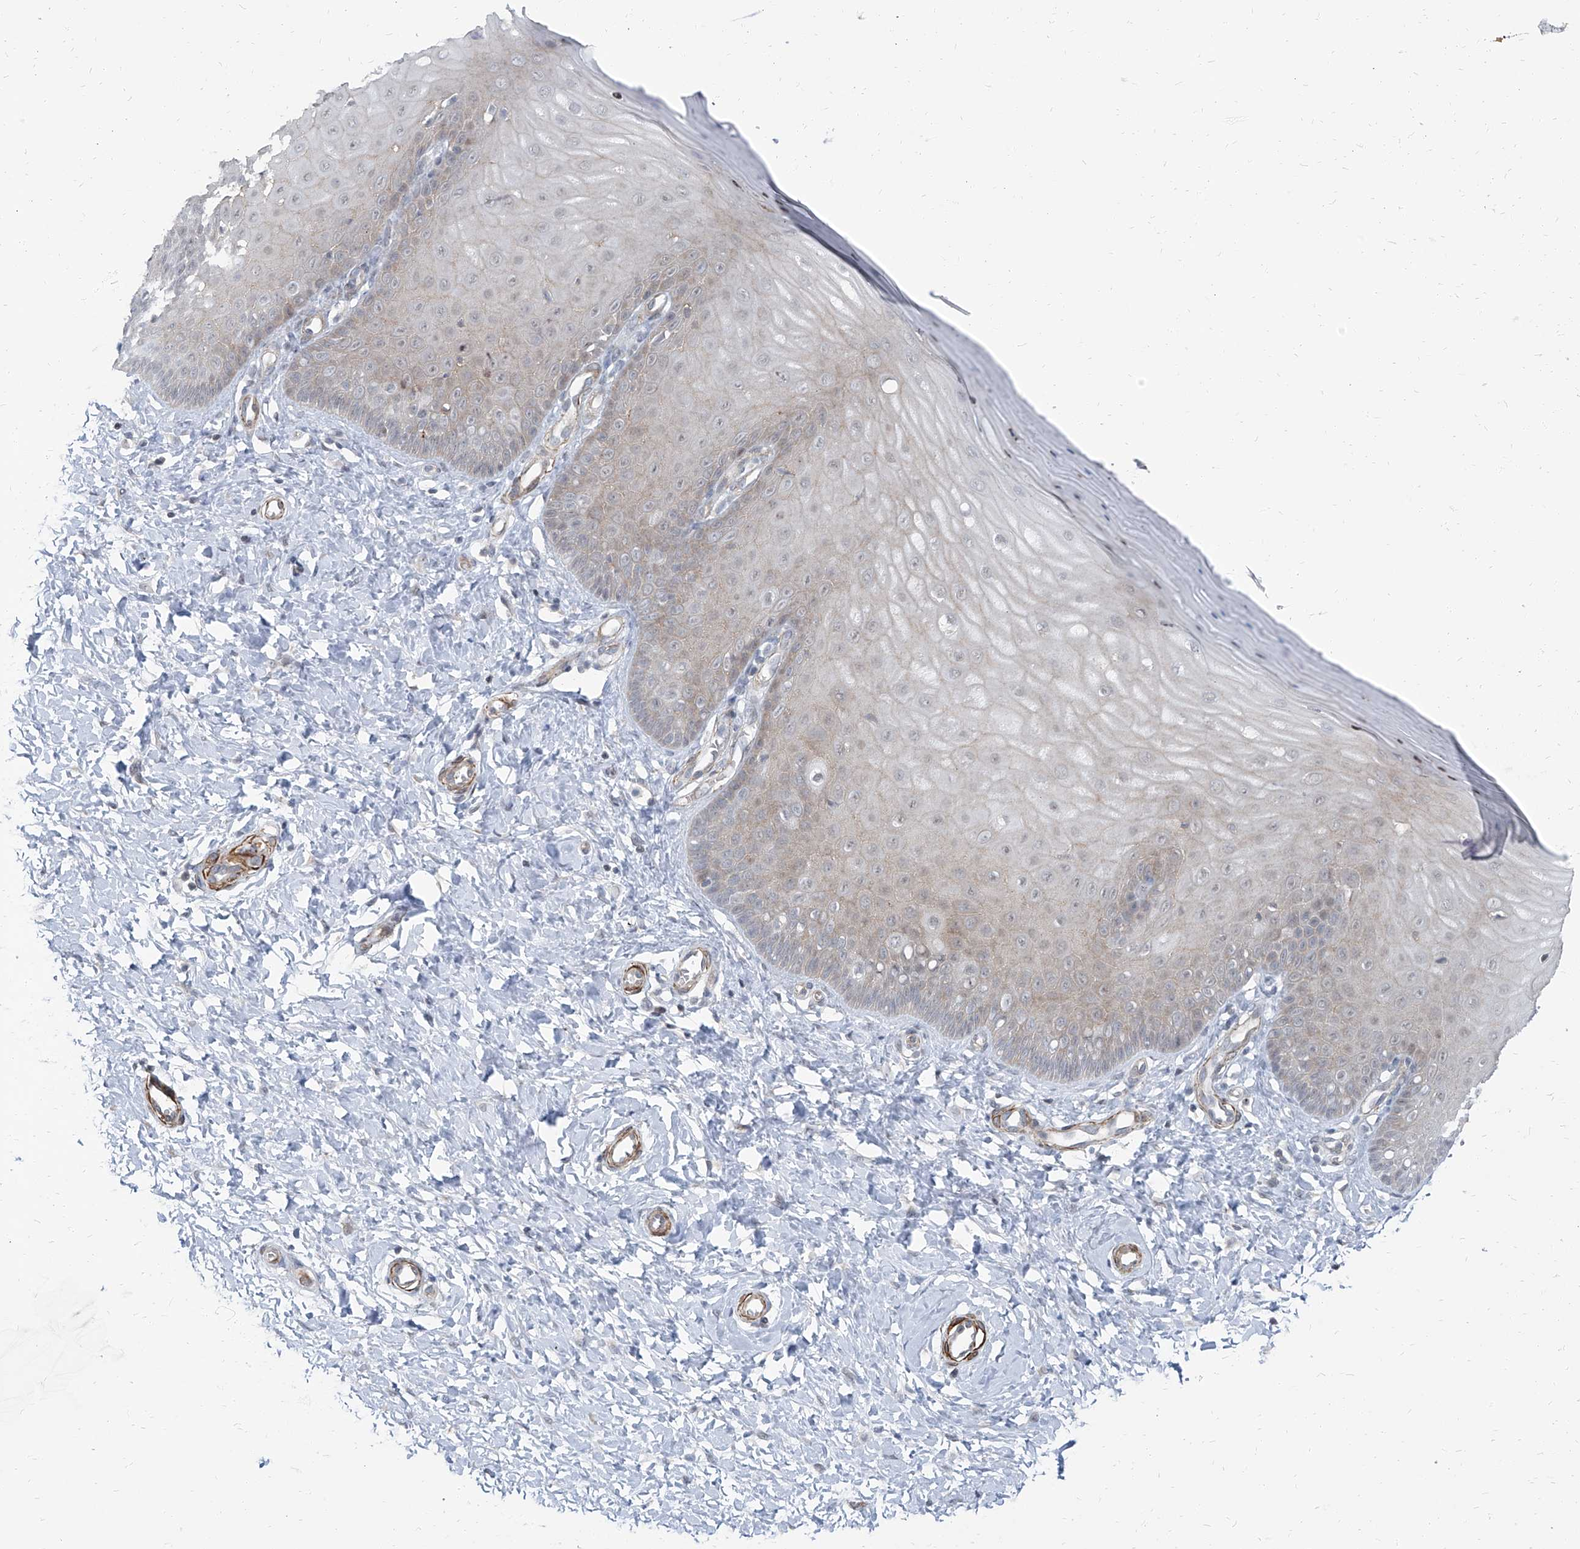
{"staining": {"intensity": "negative", "quantity": "none", "location": "none"}, "tissue": "cervix", "cell_type": "Glandular cells", "image_type": "normal", "snomed": [{"axis": "morphology", "description": "Normal tissue, NOS"}, {"axis": "topography", "description": "Cervix"}], "caption": "A micrograph of cervix stained for a protein demonstrates no brown staining in glandular cells.", "gene": "TXLNB", "patient": {"sex": "female", "age": 55}}